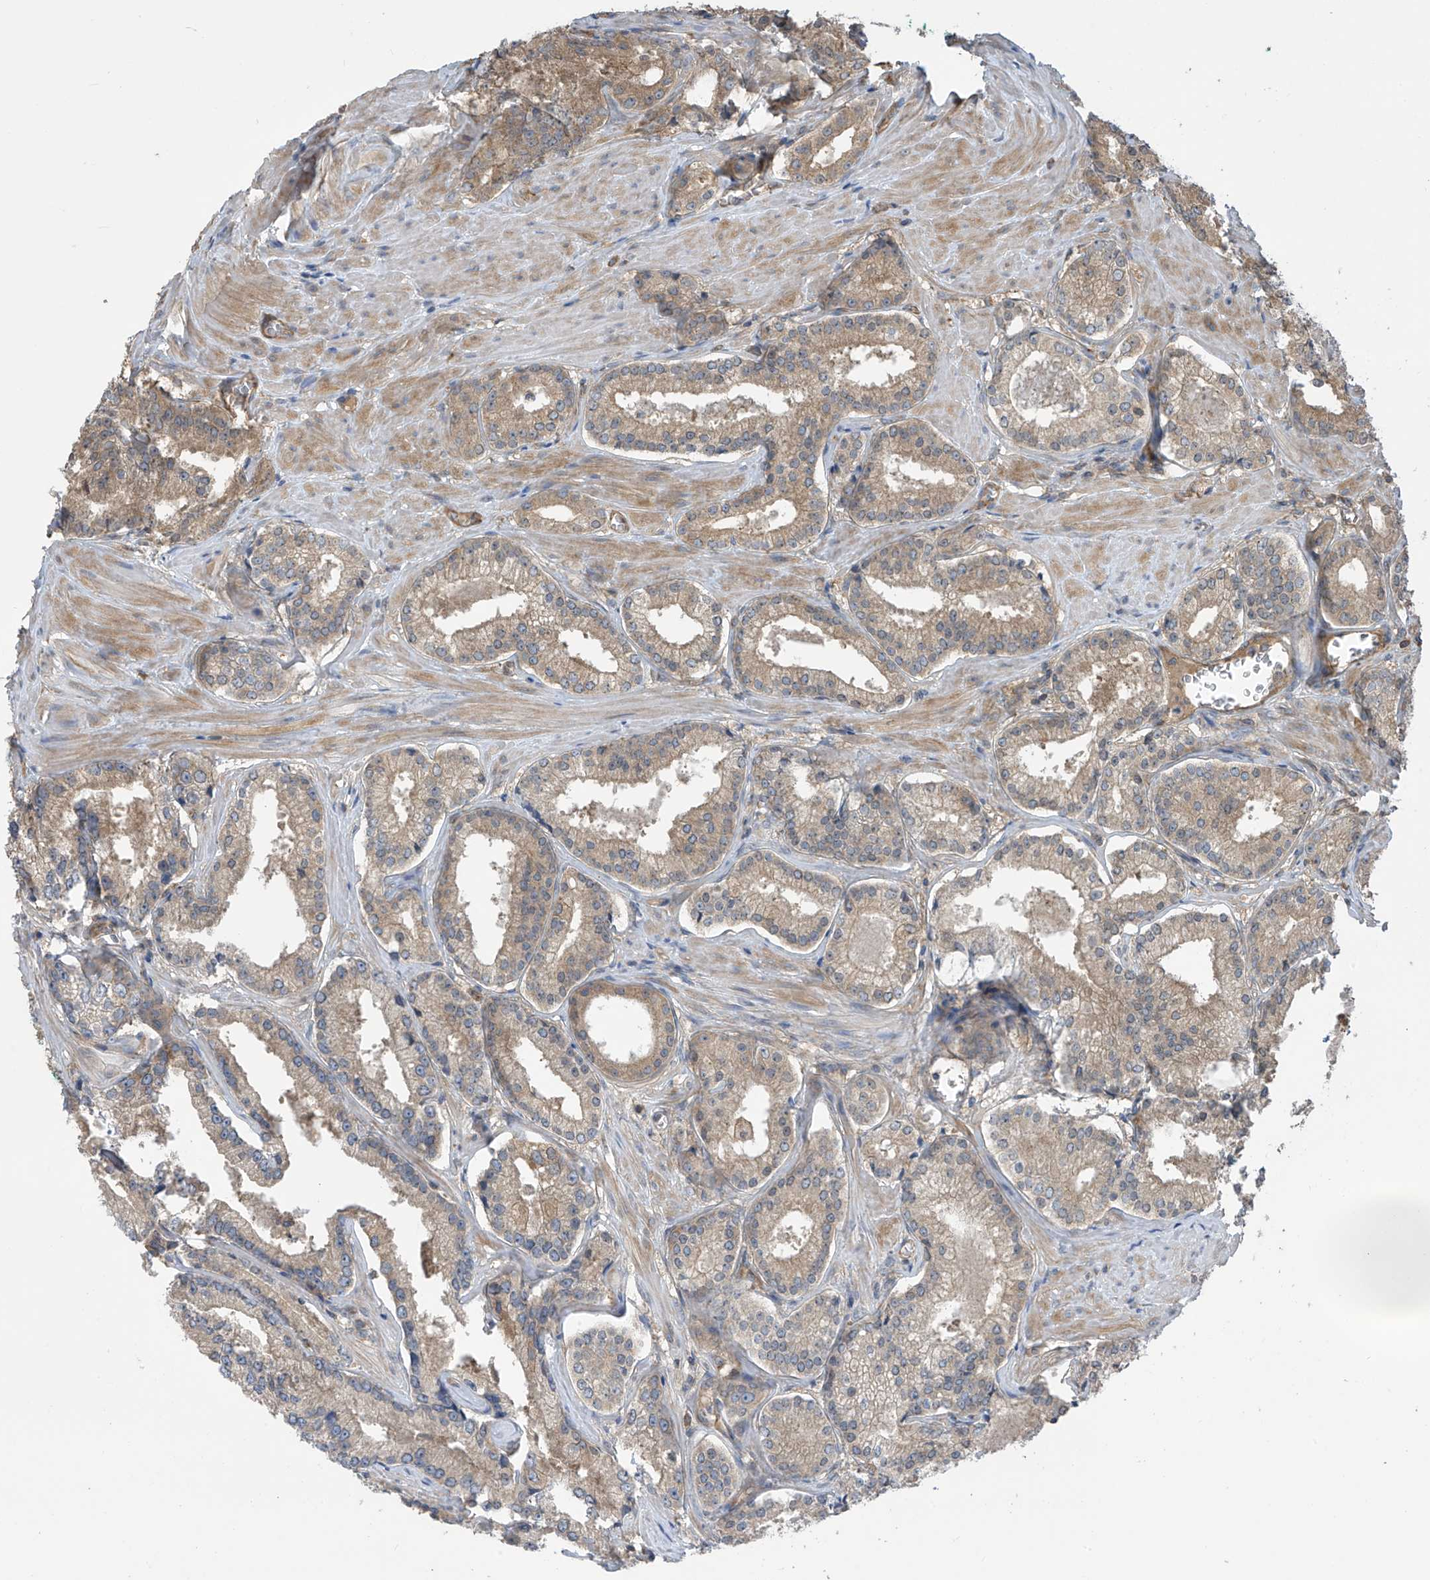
{"staining": {"intensity": "weak", "quantity": ">75%", "location": "cytoplasmic/membranous"}, "tissue": "prostate cancer", "cell_type": "Tumor cells", "image_type": "cancer", "snomed": [{"axis": "morphology", "description": "Adenocarcinoma, Low grade"}, {"axis": "topography", "description": "Prostate"}], "caption": "A brown stain labels weak cytoplasmic/membranous expression of a protein in prostate cancer (low-grade adenocarcinoma) tumor cells. (Stains: DAB (3,3'-diaminobenzidine) in brown, nuclei in blue, Microscopy: brightfield microscopy at high magnification).", "gene": "PHACTR4", "patient": {"sex": "male", "age": 54}}